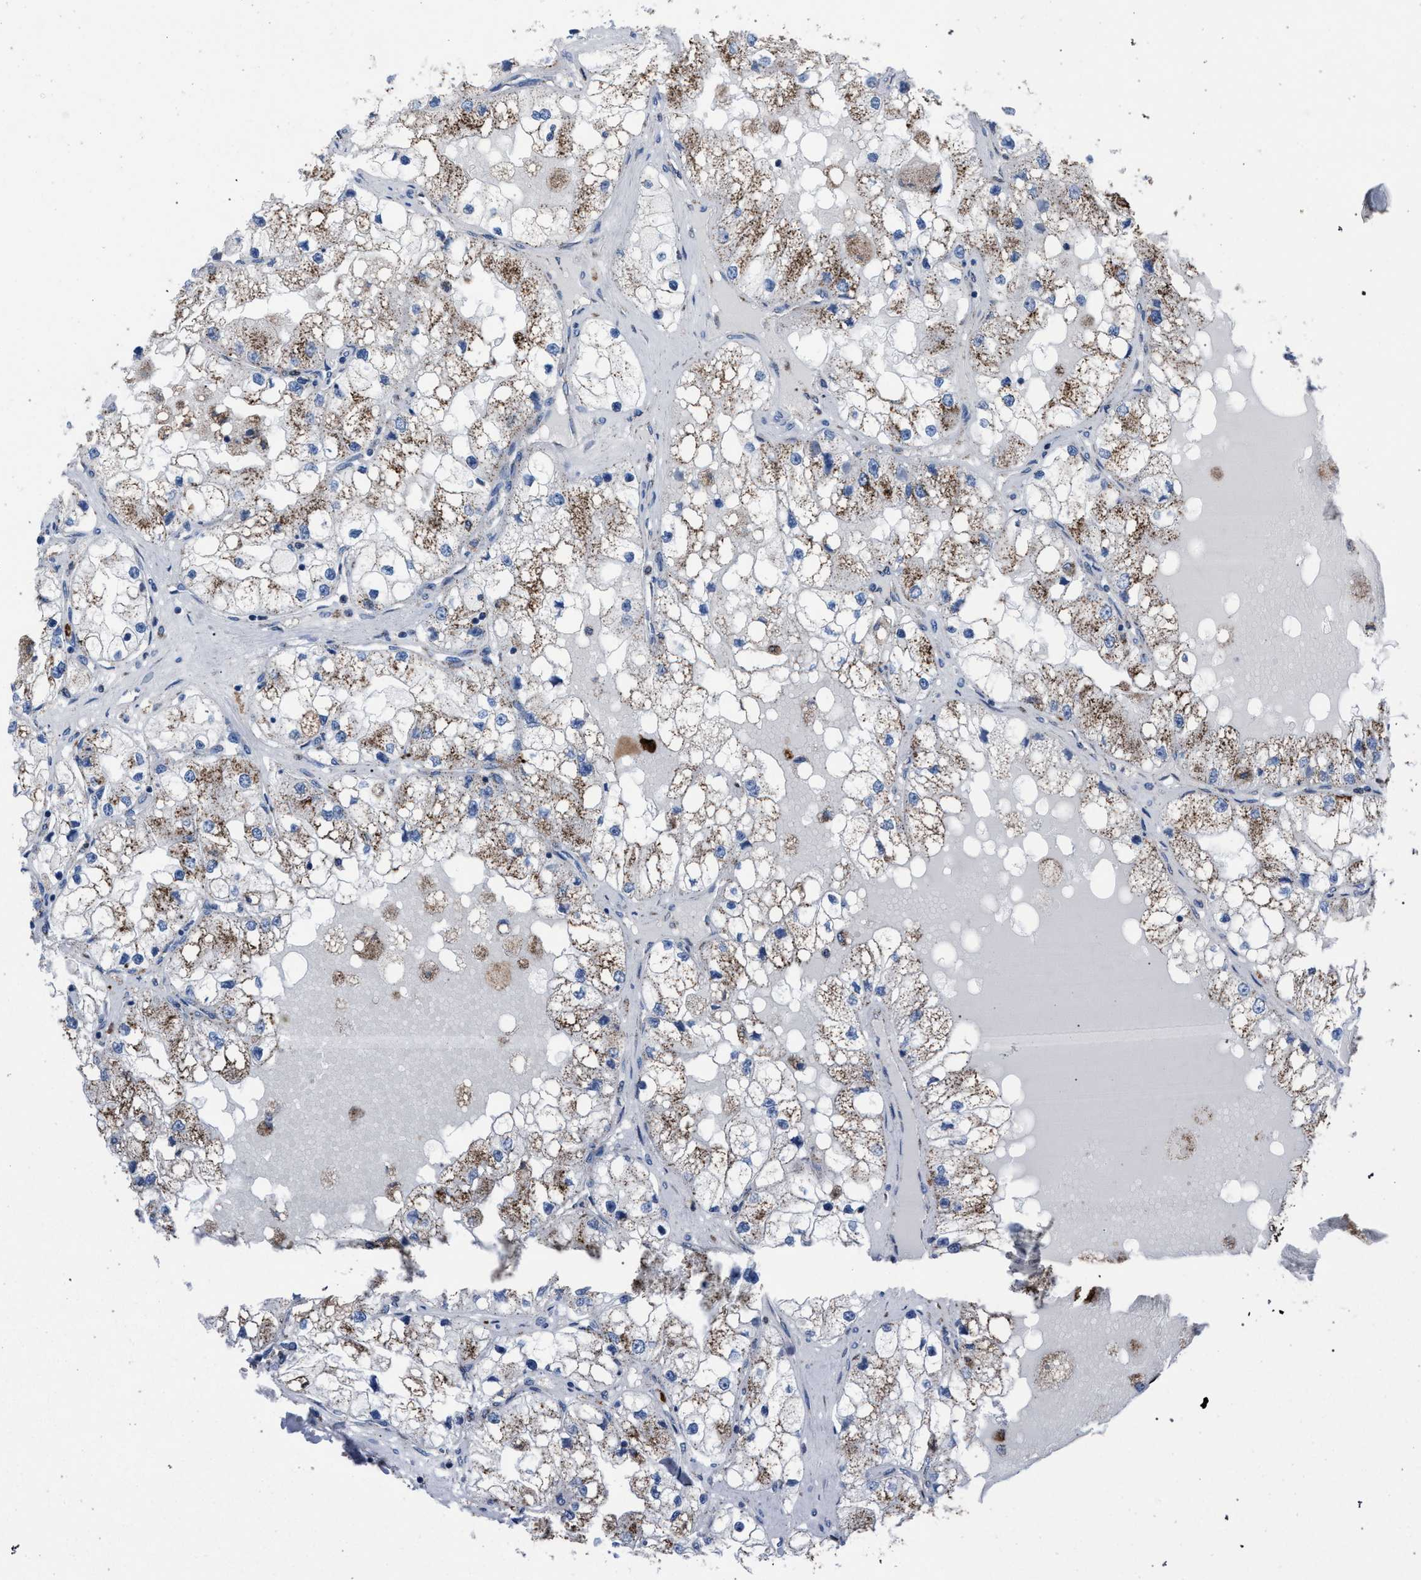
{"staining": {"intensity": "weak", "quantity": ">75%", "location": "cytoplasmic/membranous"}, "tissue": "renal cancer", "cell_type": "Tumor cells", "image_type": "cancer", "snomed": [{"axis": "morphology", "description": "Adenocarcinoma, NOS"}, {"axis": "topography", "description": "Kidney"}], "caption": "A low amount of weak cytoplasmic/membranous staining is seen in about >75% of tumor cells in renal cancer (adenocarcinoma) tissue.", "gene": "HSD17B4", "patient": {"sex": "male", "age": 68}}